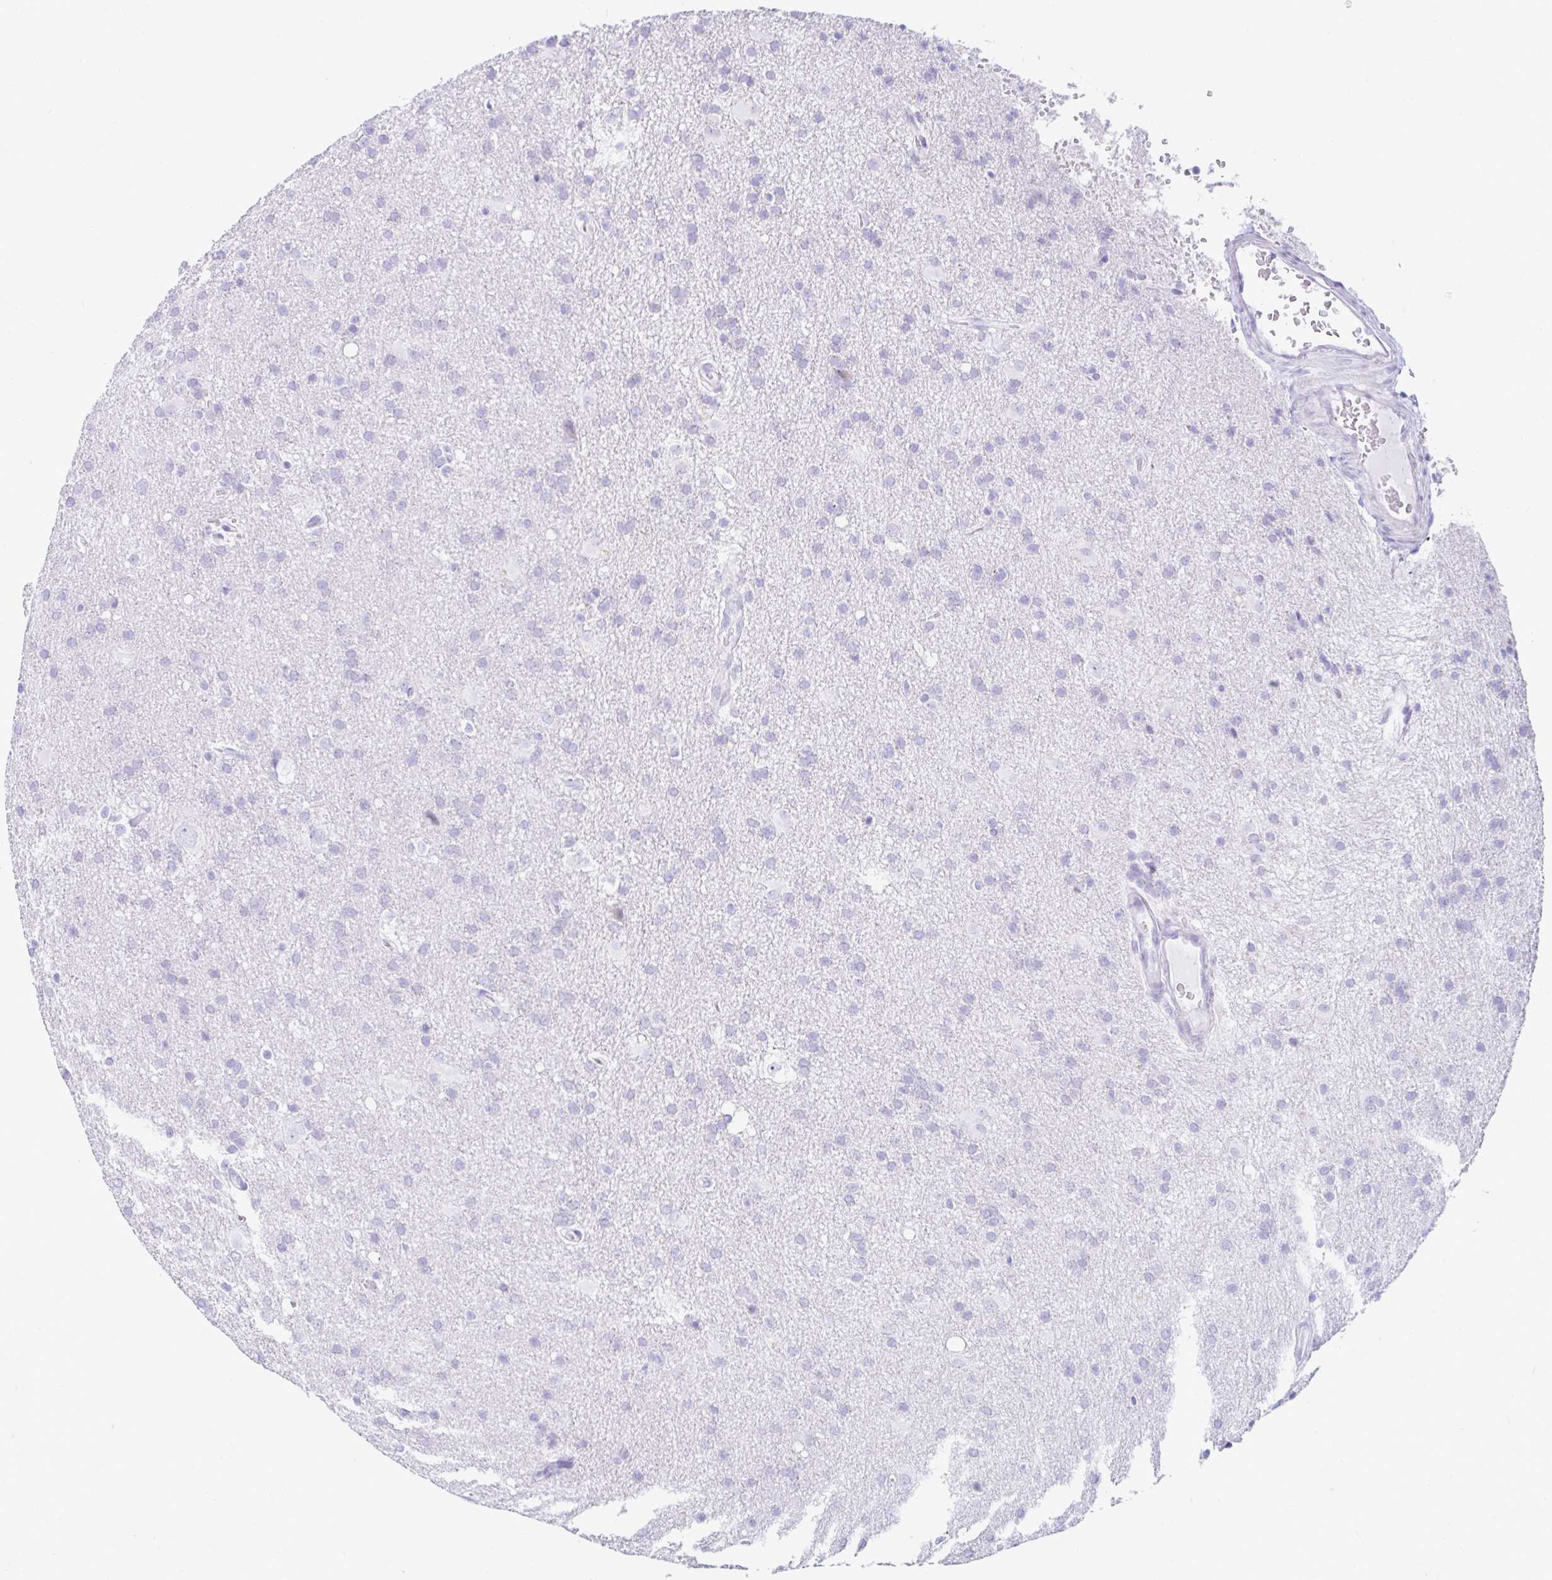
{"staining": {"intensity": "negative", "quantity": "none", "location": "none"}, "tissue": "glioma", "cell_type": "Tumor cells", "image_type": "cancer", "snomed": [{"axis": "morphology", "description": "Glioma, malignant, Low grade"}, {"axis": "topography", "description": "Brain"}], "caption": "This micrograph is of glioma stained with immunohistochemistry to label a protein in brown with the nuclei are counter-stained blue. There is no staining in tumor cells.", "gene": "BEST1", "patient": {"sex": "male", "age": 66}}